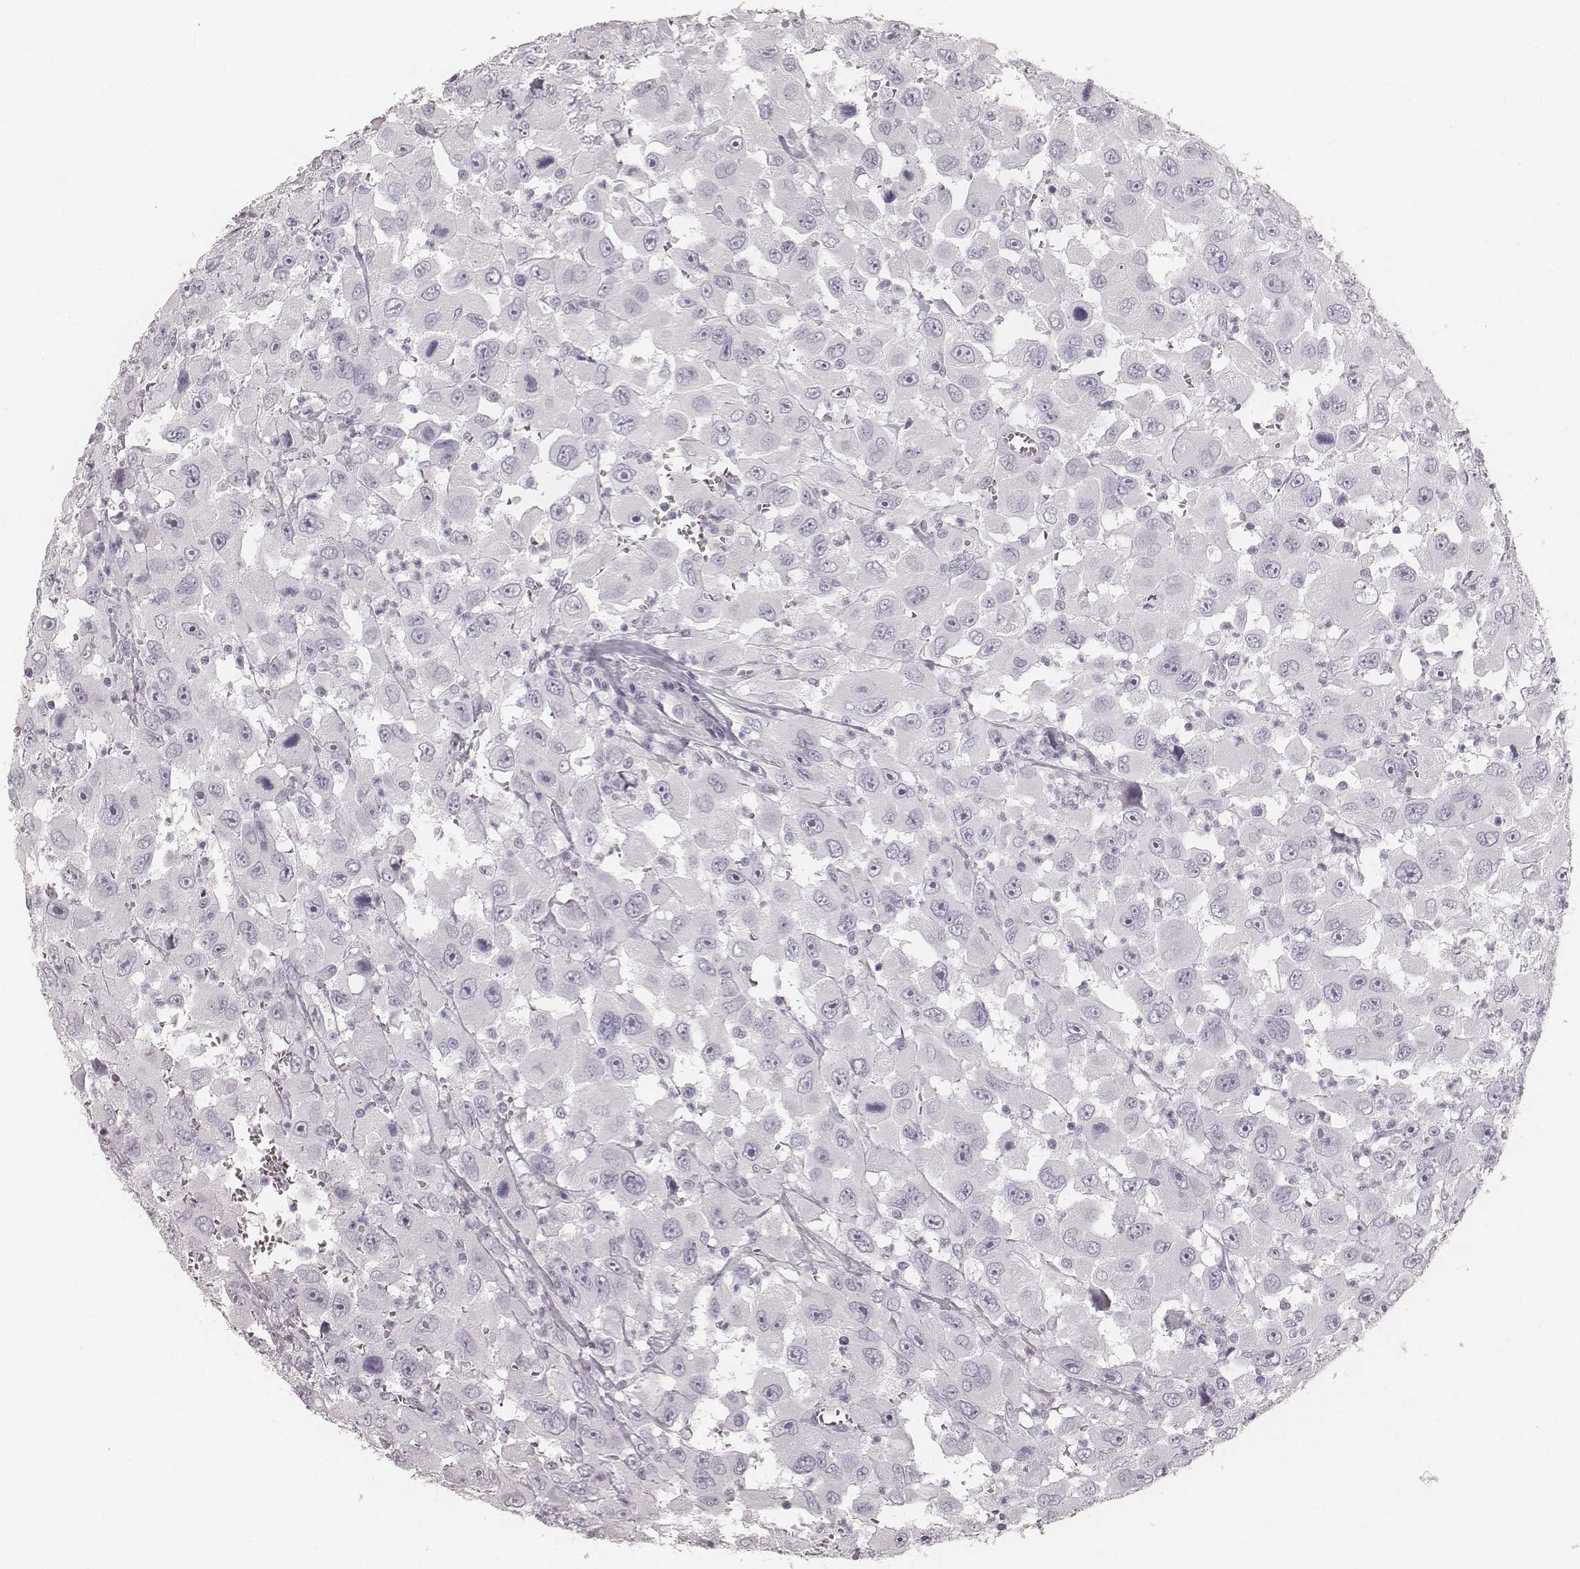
{"staining": {"intensity": "negative", "quantity": "none", "location": "none"}, "tissue": "head and neck cancer", "cell_type": "Tumor cells", "image_type": "cancer", "snomed": [{"axis": "morphology", "description": "Squamous cell carcinoma, NOS"}, {"axis": "morphology", "description": "Squamous cell carcinoma, metastatic, NOS"}, {"axis": "topography", "description": "Oral tissue"}, {"axis": "topography", "description": "Head-Neck"}], "caption": "IHC micrograph of head and neck cancer stained for a protein (brown), which exhibits no staining in tumor cells. Nuclei are stained in blue.", "gene": "KRT34", "patient": {"sex": "female", "age": 85}}